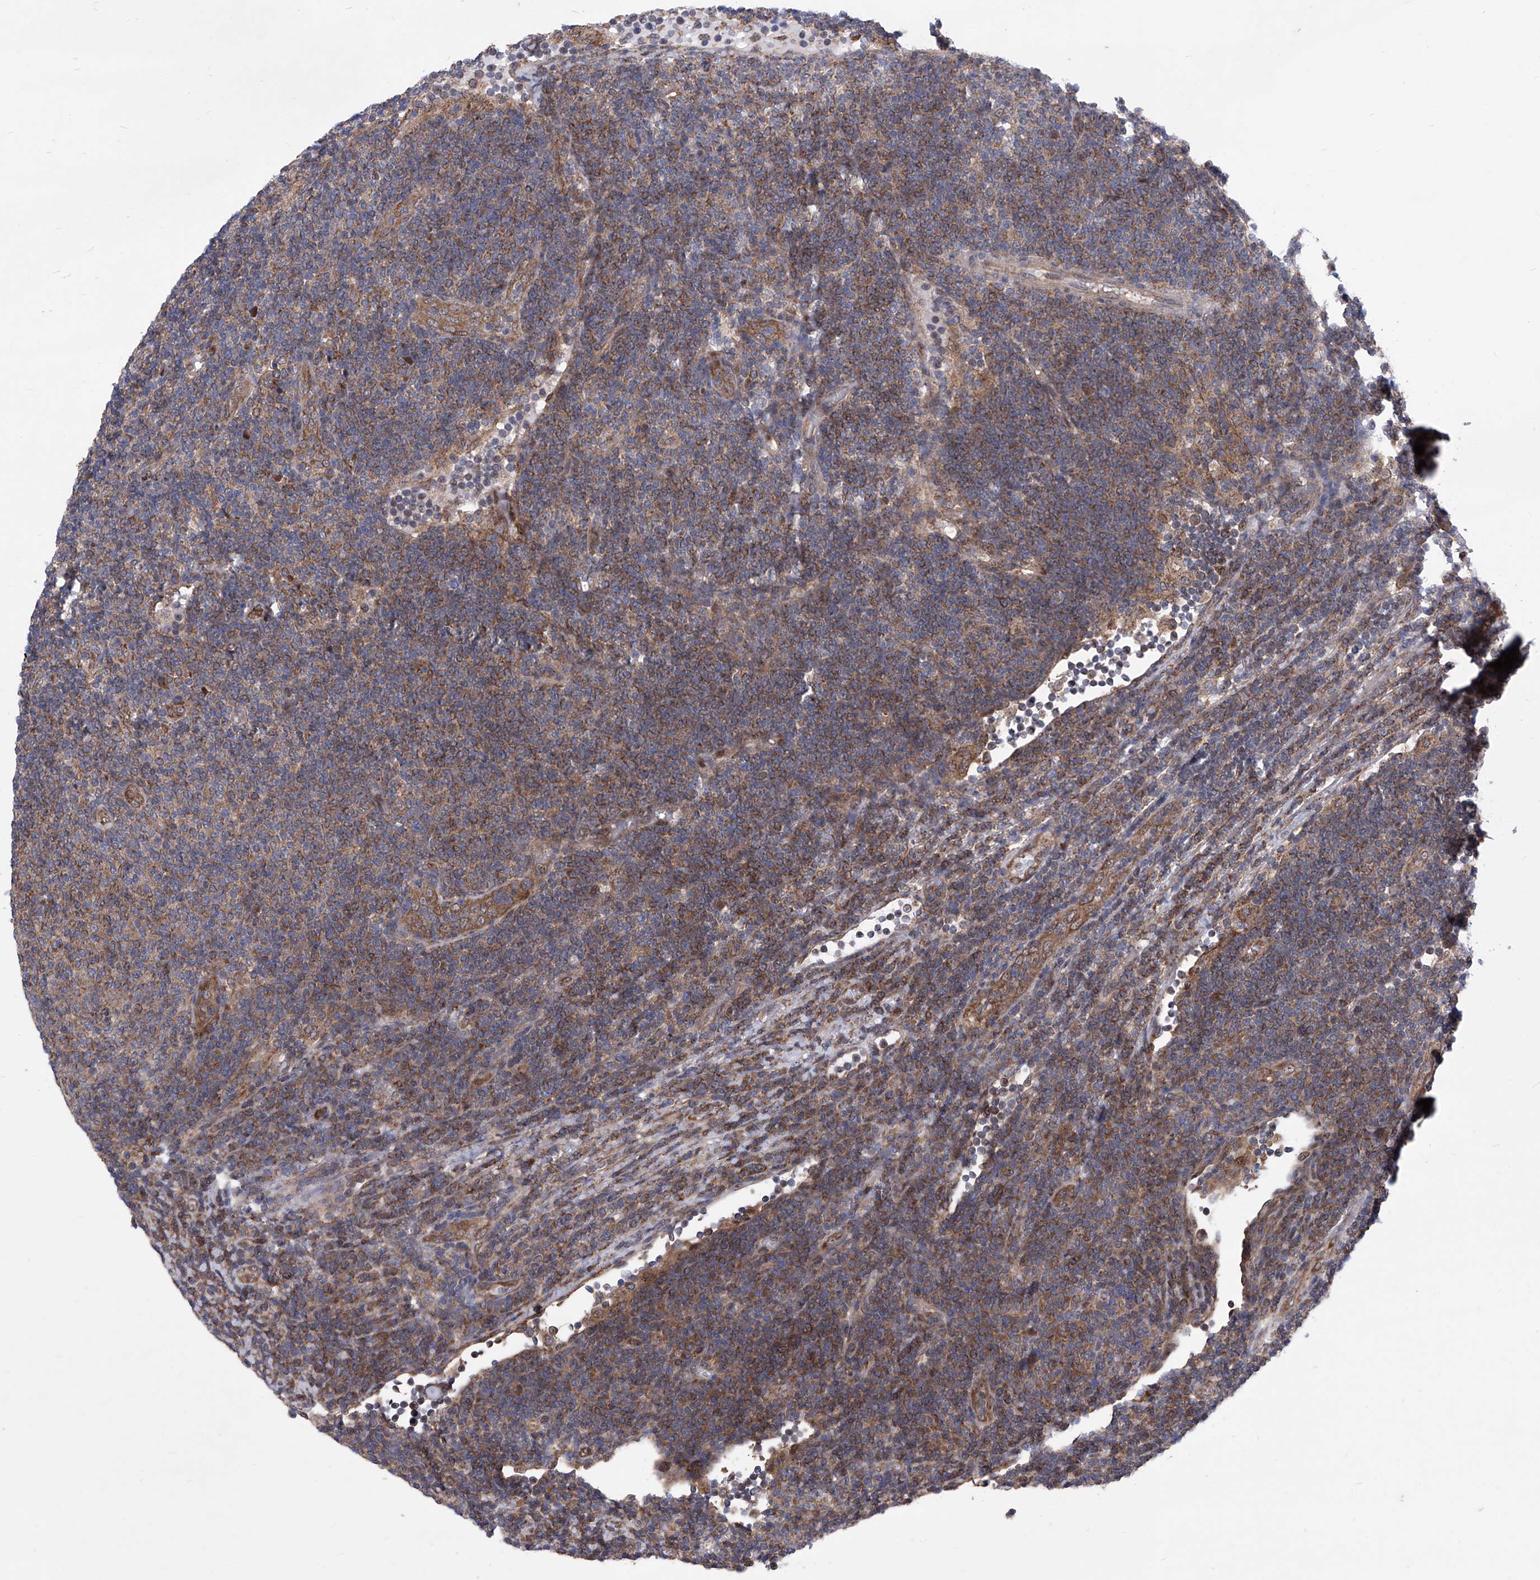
{"staining": {"intensity": "moderate", "quantity": "25%-75%", "location": "cytoplasmic/membranous"}, "tissue": "lymphoma", "cell_type": "Tumor cells", "image_type": "cancer", "snomed": [{"axis": "morphology", "description": "Malignant lymphoma, non-Hodgkin's type, Low grade"}, {"axis": "topography", "description": "Lymph node"}], "caption": "Lymphoma was stained to show a protein in brown. There is medium levels of moderate cytoplasmic/membranous expression in approximately 25%-75% of tumor cells.", "gene": "KTI12", "patient": {"sex": "male", "age": 66}}